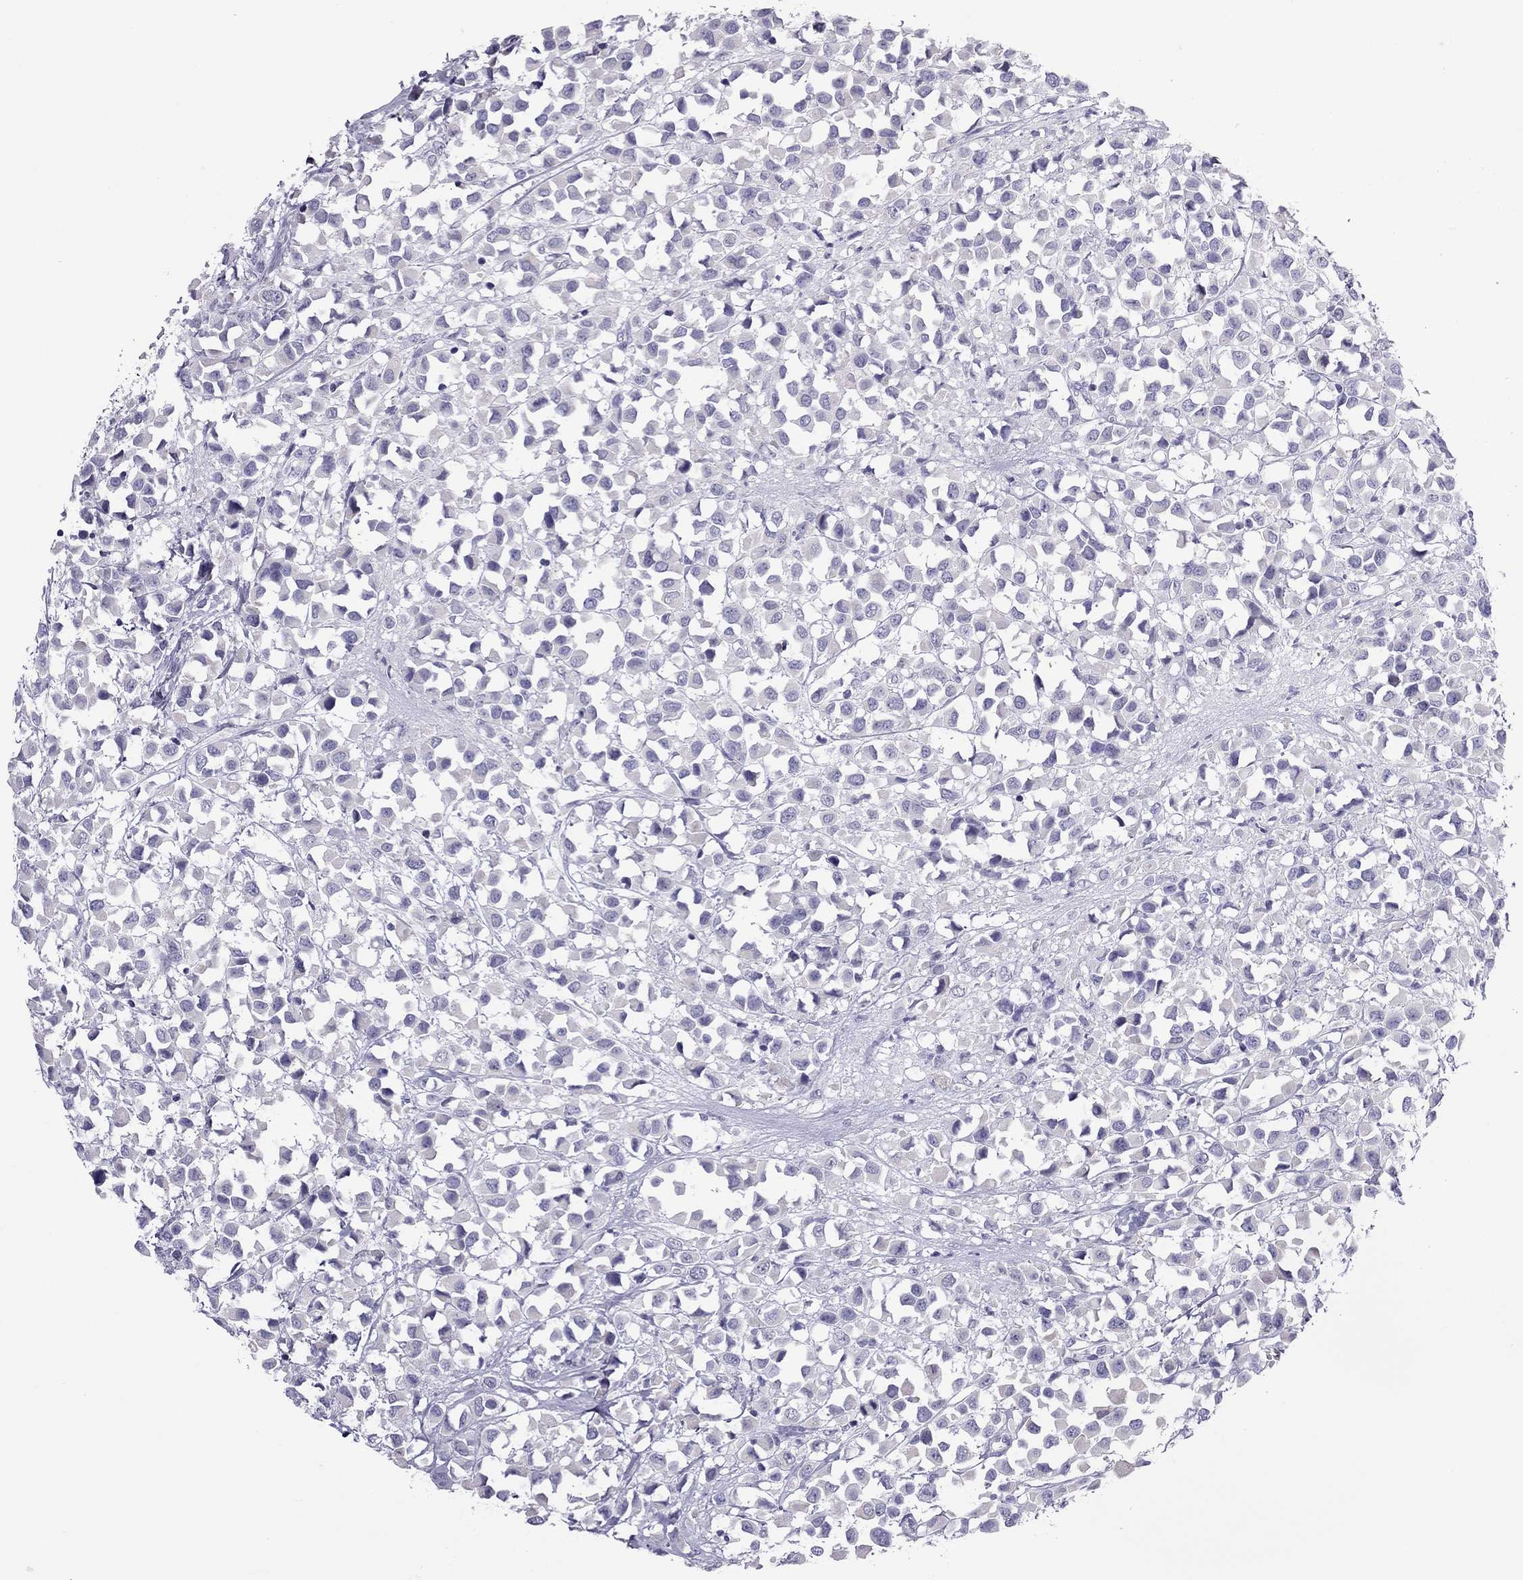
{"staining": {"intensity": "negative", "quantity": "none", "location": "none"}, "tissue": "breast cancer", "cell_type": "Tumor cells", "image_type": "cancer", "snomed": [{"axis": "morphology", "description": "Duct carcinoma"}, {"axis": "topography", "description": "Breast"}], "caption": "The IHC histopathology image has no significant staining in tumor cells of breast invasive ductal carcinoma tissue.", "gene": "TEX14", "patient": {"sex": "female", "age": 61}}